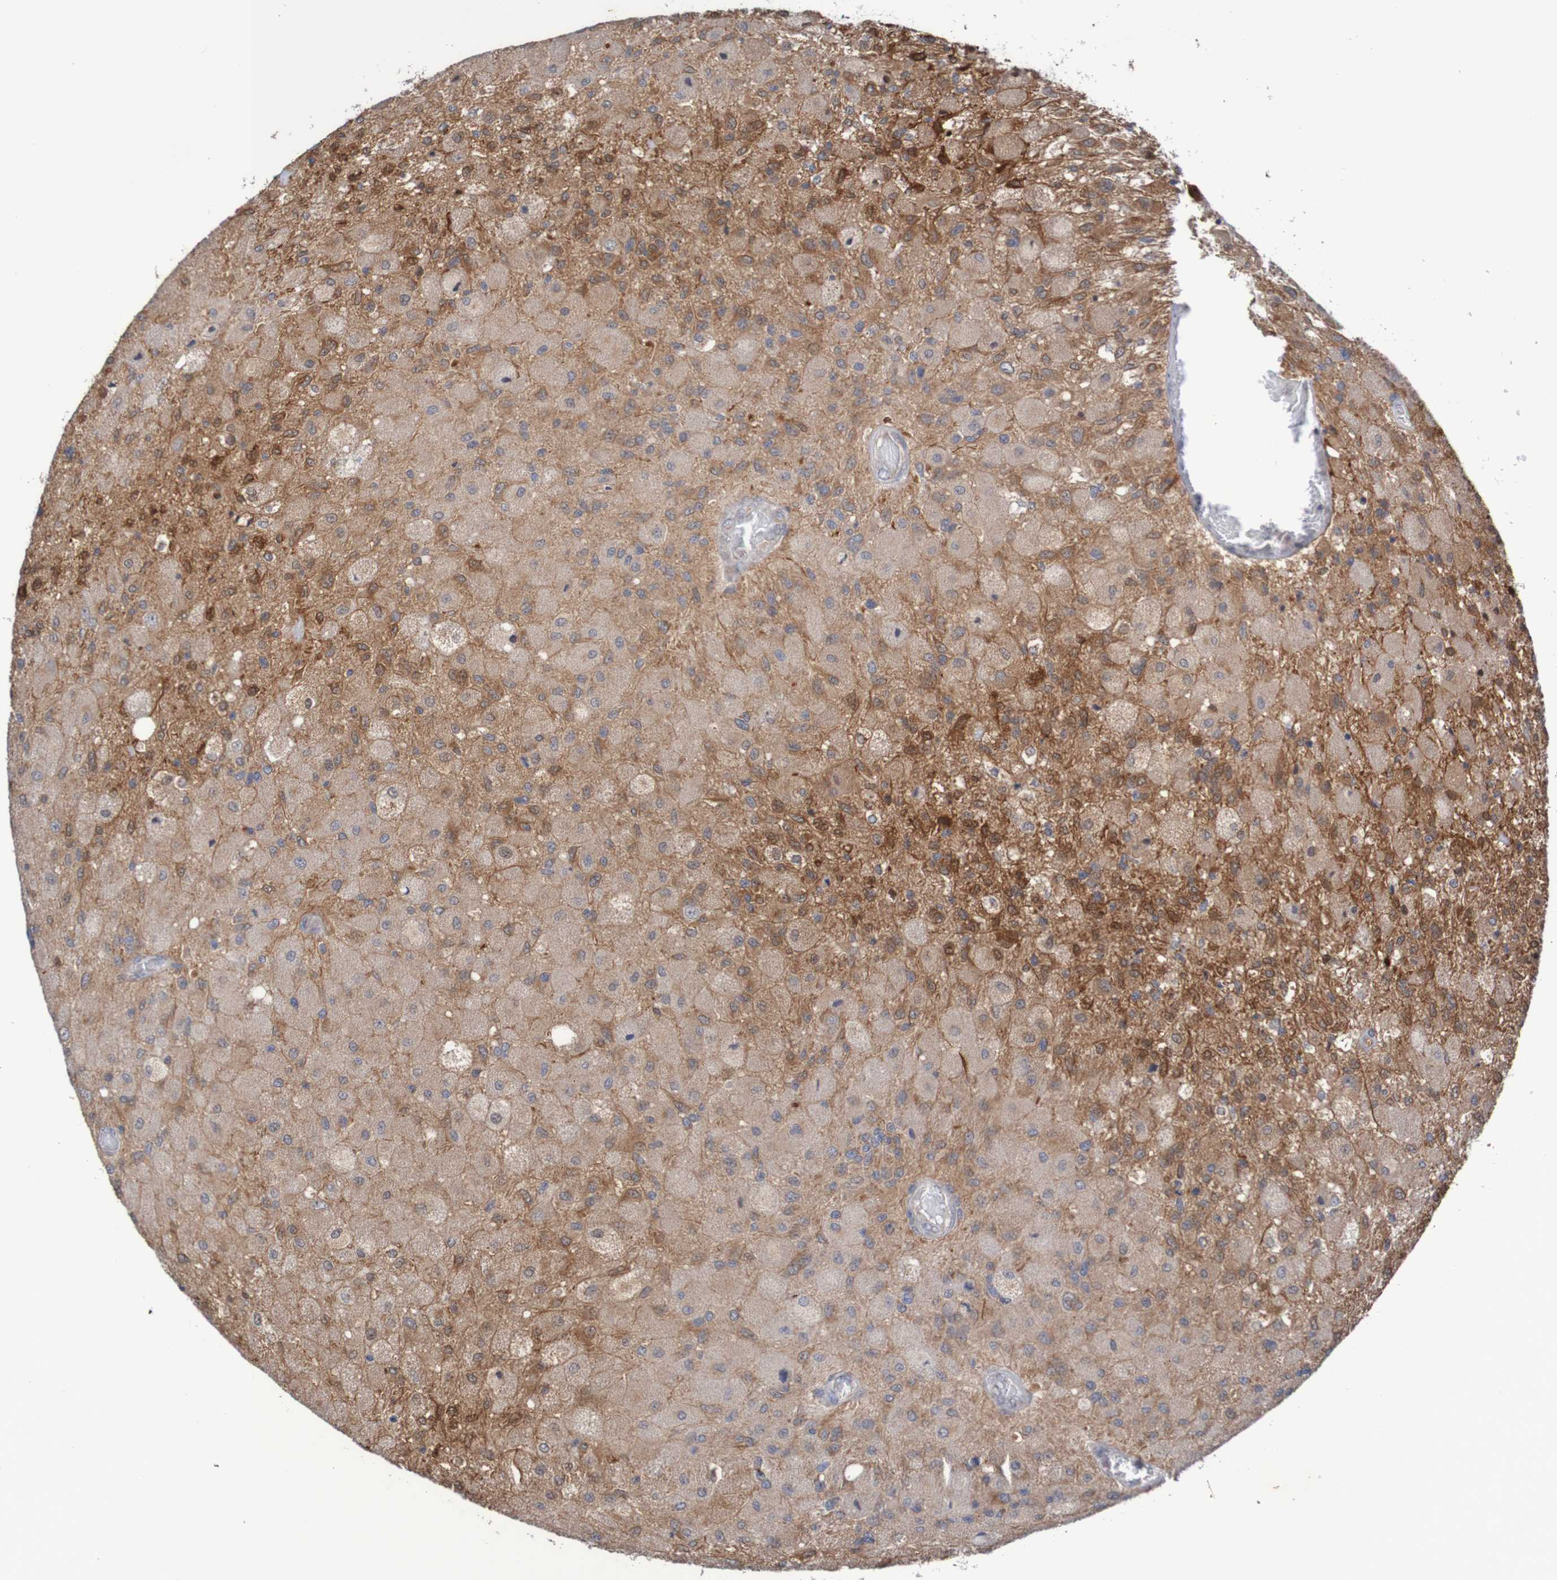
{"staining": {"intensity": "weak", "quantity": ">75%", "location": "cytoplasmic/membranous"}, "tissue": "glioma", "cell_type": "Tumor cells", "image_type": "cancer", "snomed": [{"axis": "morphology", "description": "Normal tissue, NOS"}, {"axis": "morphology", "description": "Glioma, malignant, High grade"}, {"axis": "topography", "description": "Cerebral cortex"}], "caption": "Brown immunohistochemical staining in malignant high-grade glioma demonstrates weak cytoplasmic/membranous staining in approximately >75% of tumor cells.", "gene": "C3orf18", "patient": {"sex": "male", "age": 77}}